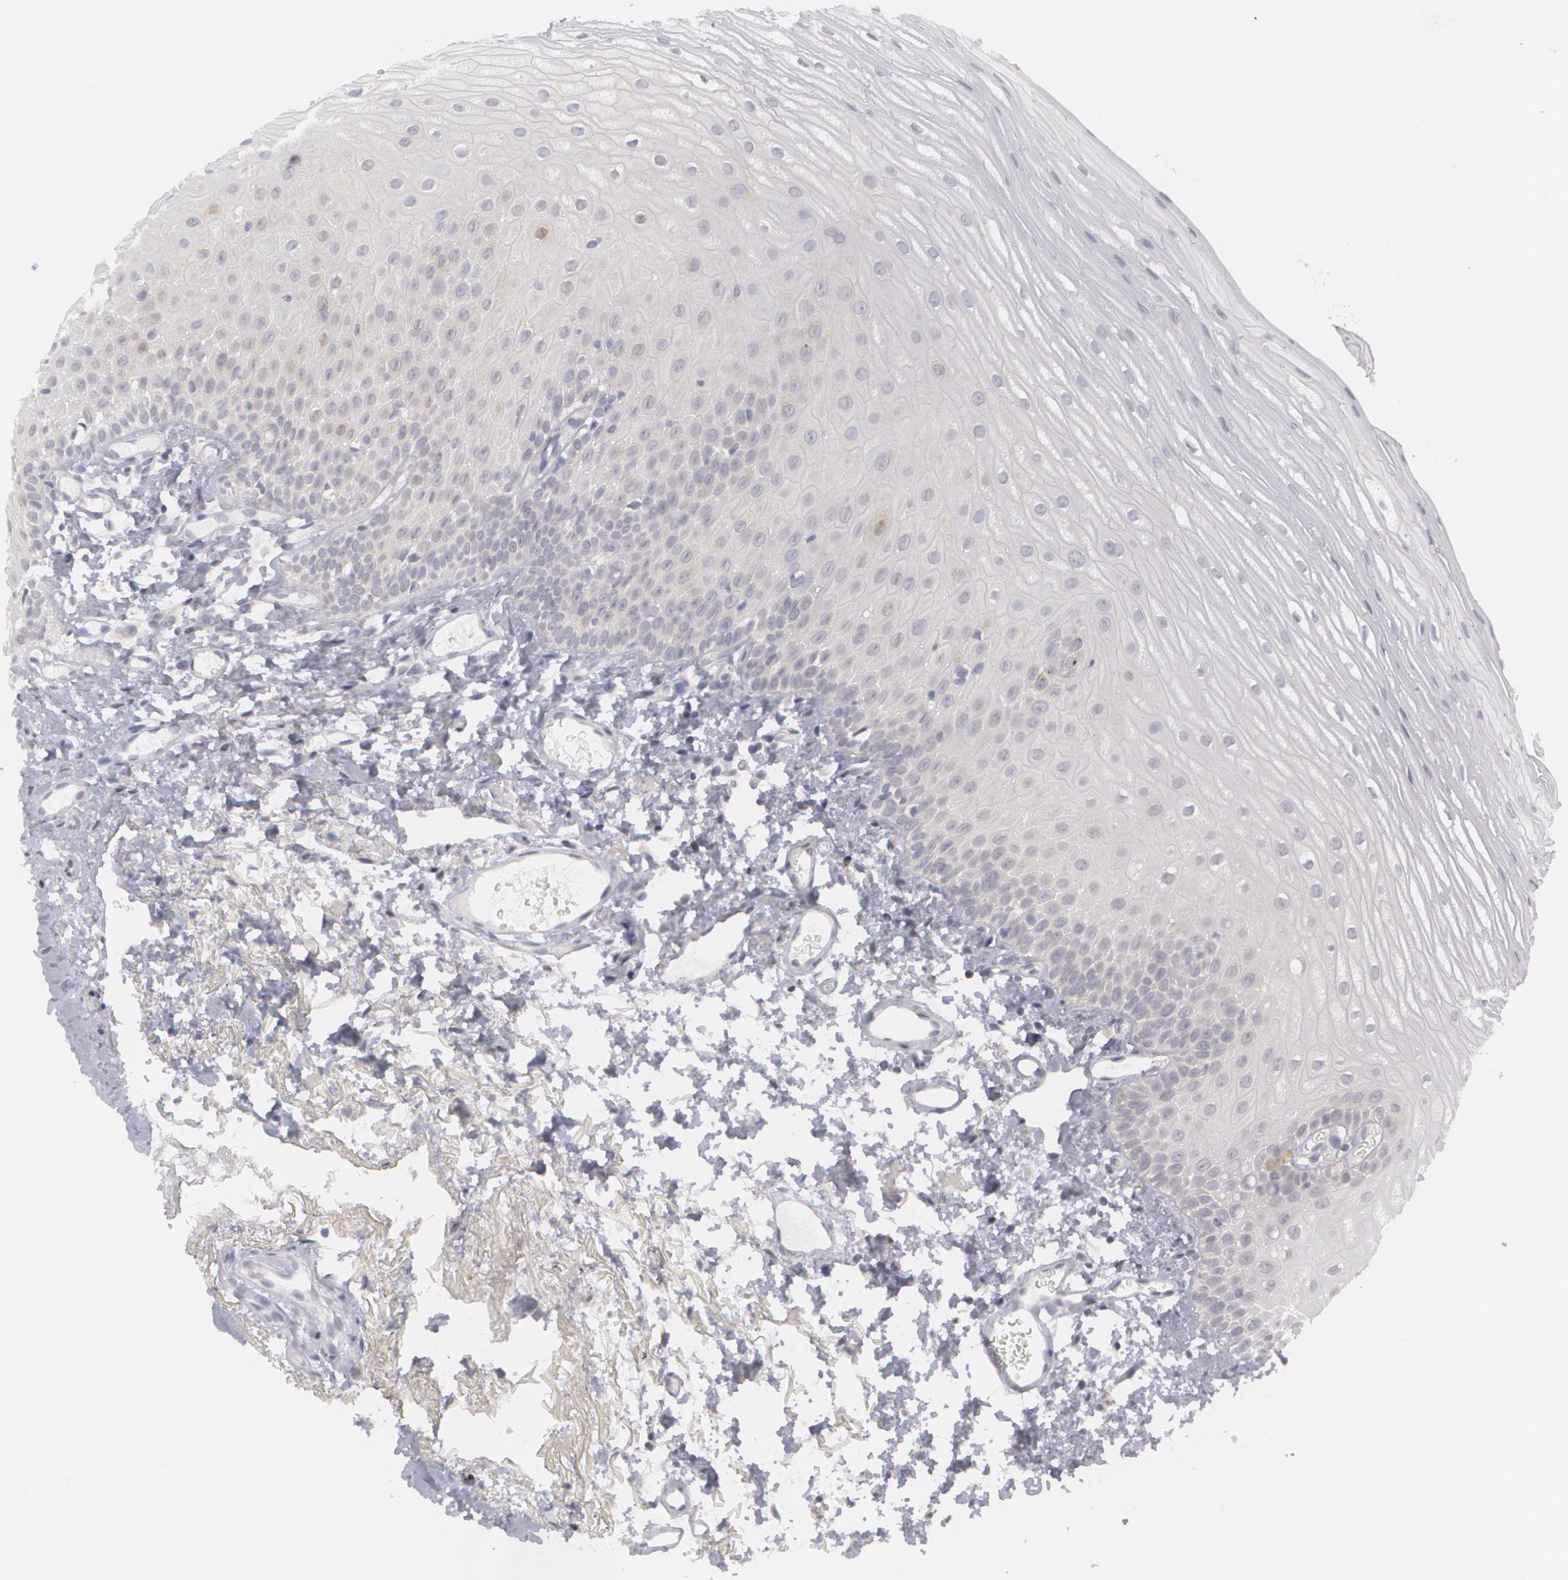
{"staining": {"intensity": "negative", "quantity": "none", "location": "none"}, "tissue": "oral mucosa", "cell_type": "Squamous epithelial cells", "image_type": "normal", "snomed": [{"axis": "morphology", "description": "Normal tissue, NOS"}, {"axis": "topography", "description": "Oral tissue"}], "caption": "Immunohistochemistry (IHC) image of benign oral mucosa: human oral mucosa stained with DAB reveals no significant protein expression in squamous epithelial cells. (DAB (3,3'-diaminobenzidine) immunohistochemistry (IHC) visualized using brightfield microscopy, high magnification).", "gene": "MBNL3", "patient": {"sex": "male", "age": 52}}